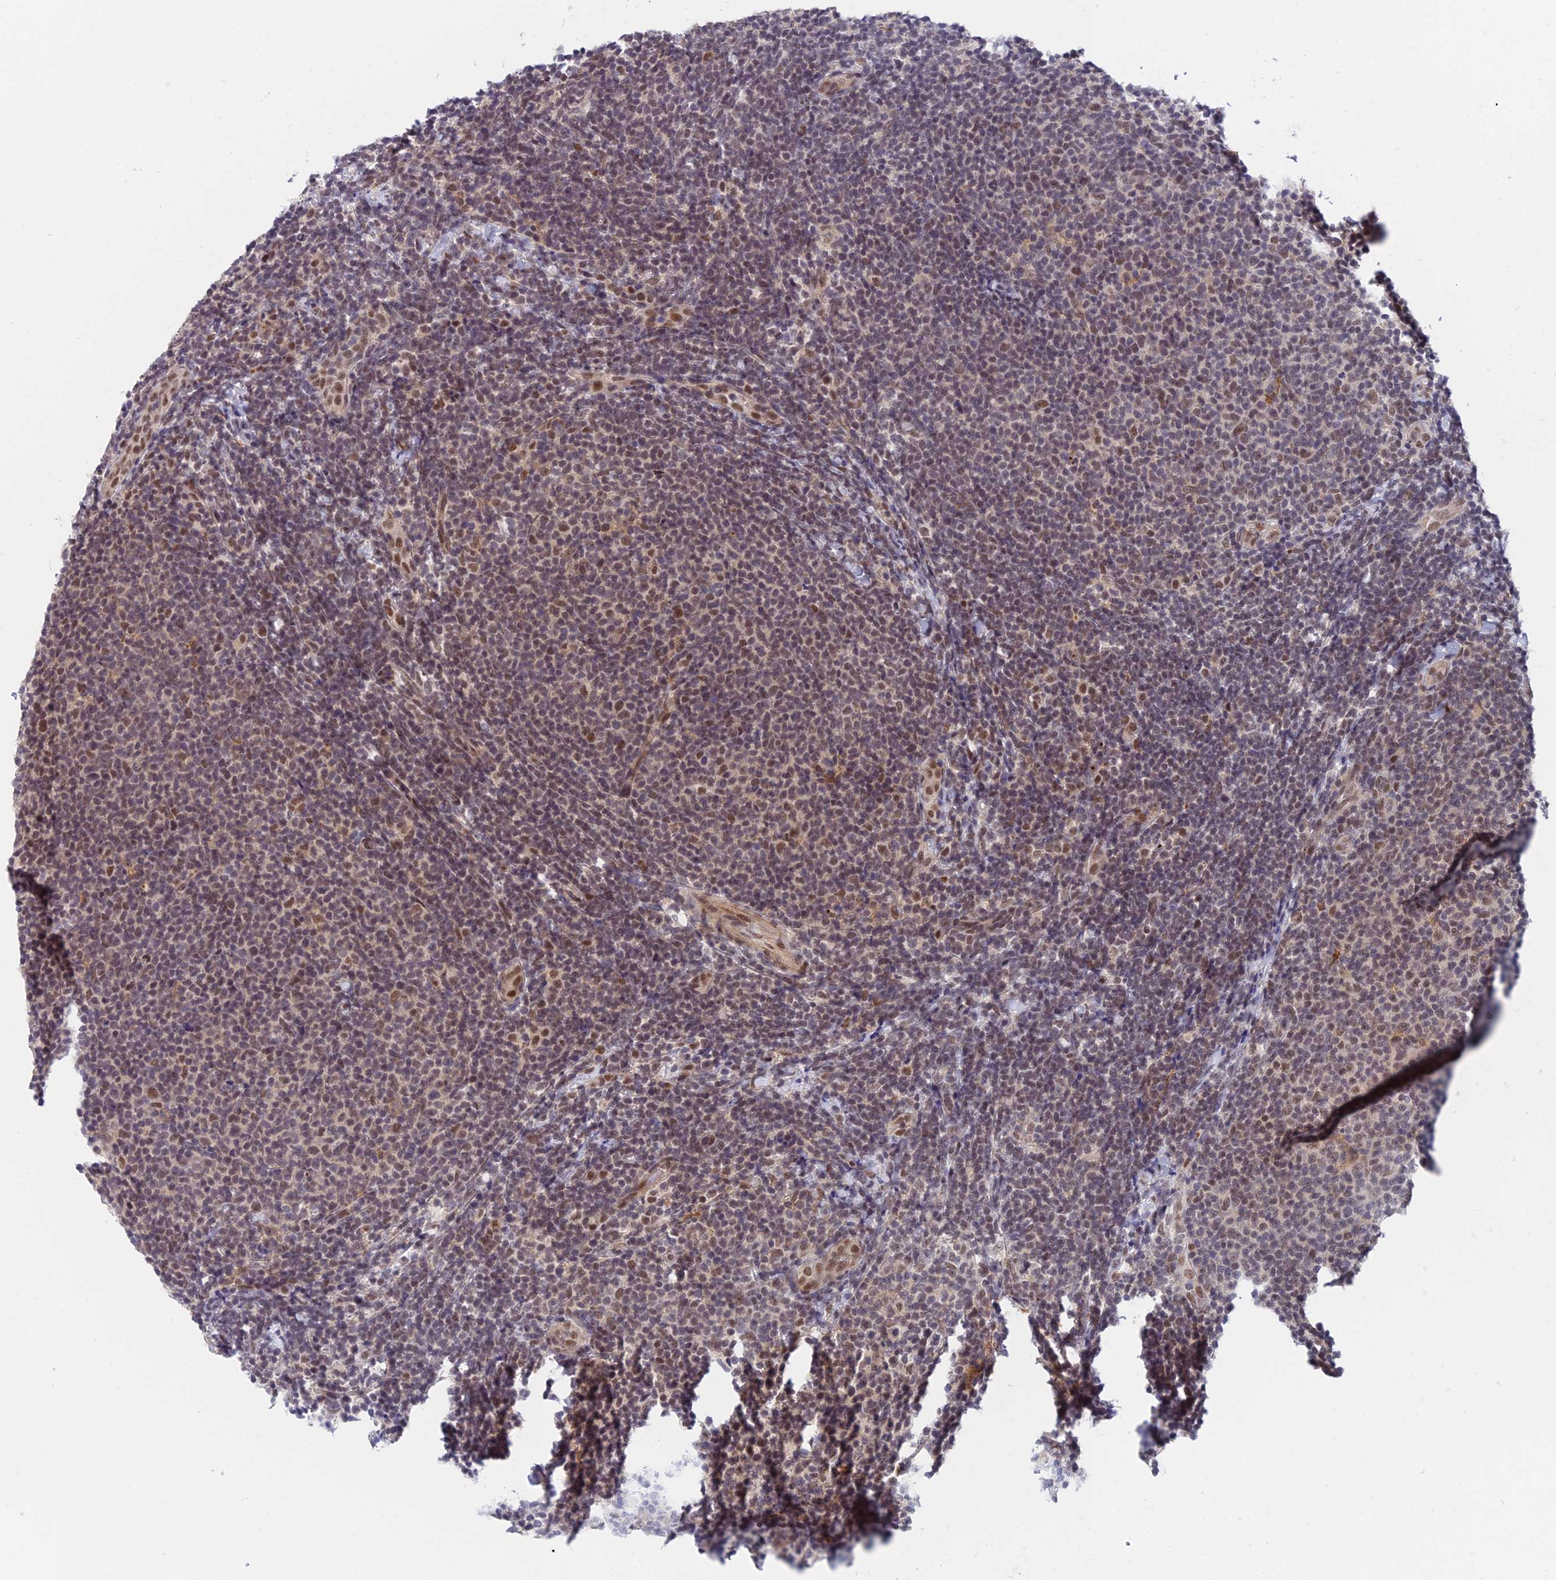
{"staining": {"intensity": "moderate", "quantity": "<25%", "location": "nuclear"}, "tissue": "lymphoma", "cell_type": "Tumor cells", "image_type": "cancer", "snomed": [{"axis": "morphology", "description": "Malignant lymphoma, non-Hodgkin's type, Low grade"}, {"axis": "topography", "description": "Lymph node"}], "caption": "The image reveals immunohistochemical staining of malignant lymphoma, non-Hodgkin's type (low-grade). There is moderate nuclear positivity is identified in about <25% of tumor cells.", "gene": "NSMCE1", "patient": {"sex": "male", "age": 66}}